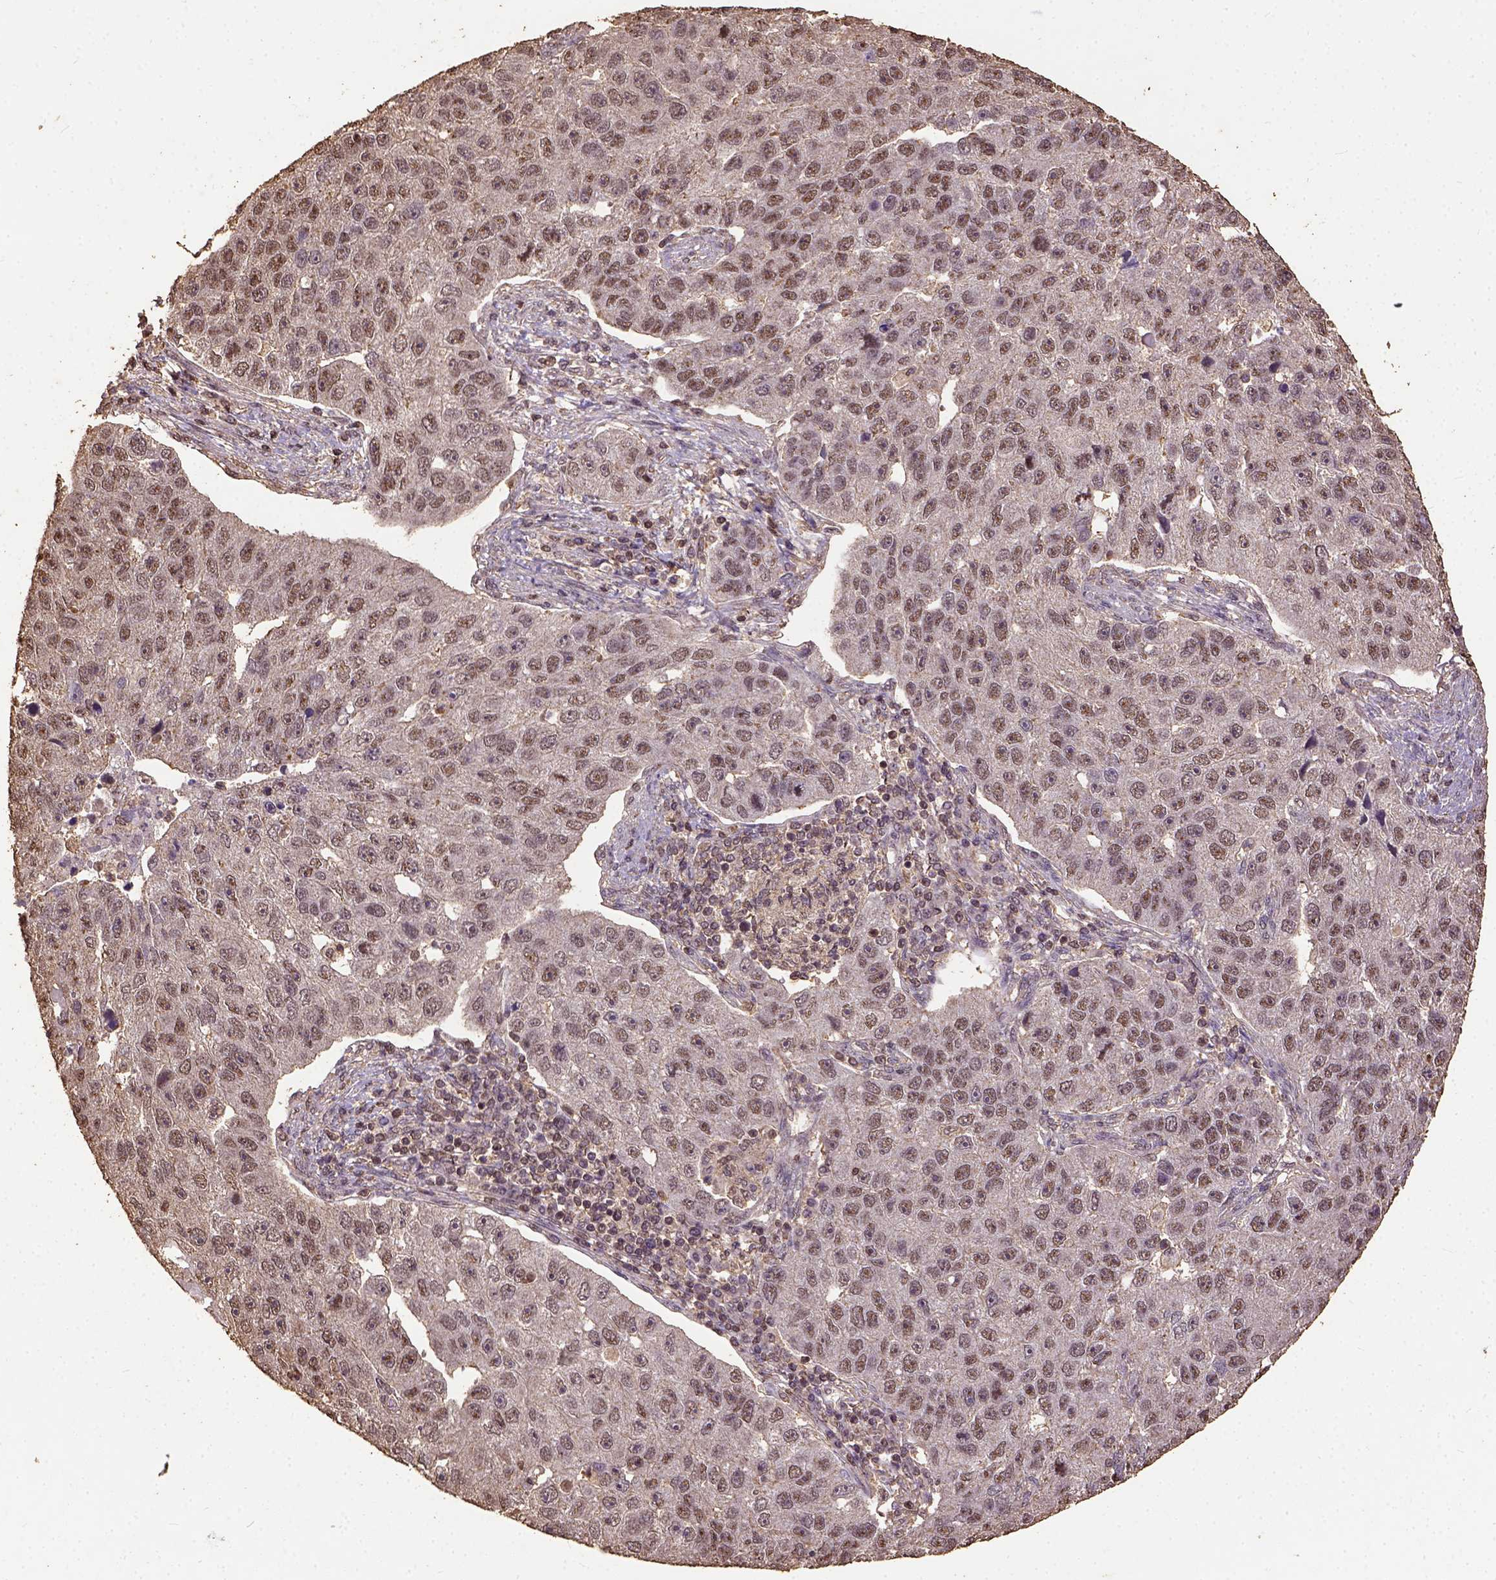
{"staining": {"intensity": "weak", "quantity": ">75%", "location": "nuclear"}, "tissue": "pancreatic cancer", "cell_type": "Tumor cells", "image_type": "cancer", "snomed": [{"axis": "morphology", "description": "Adenocarcinoma, NOS"}, {"axis": "topography", "description": "Pancreas"}], "caption": "Brown immunohistochemical staining in human pancreatic adenocarcinoma reveals weak nuclear positivity in approximately >75% of tumor cells.", "gene": "NACC1", "patient": {"sex": "female", "age": 61}}